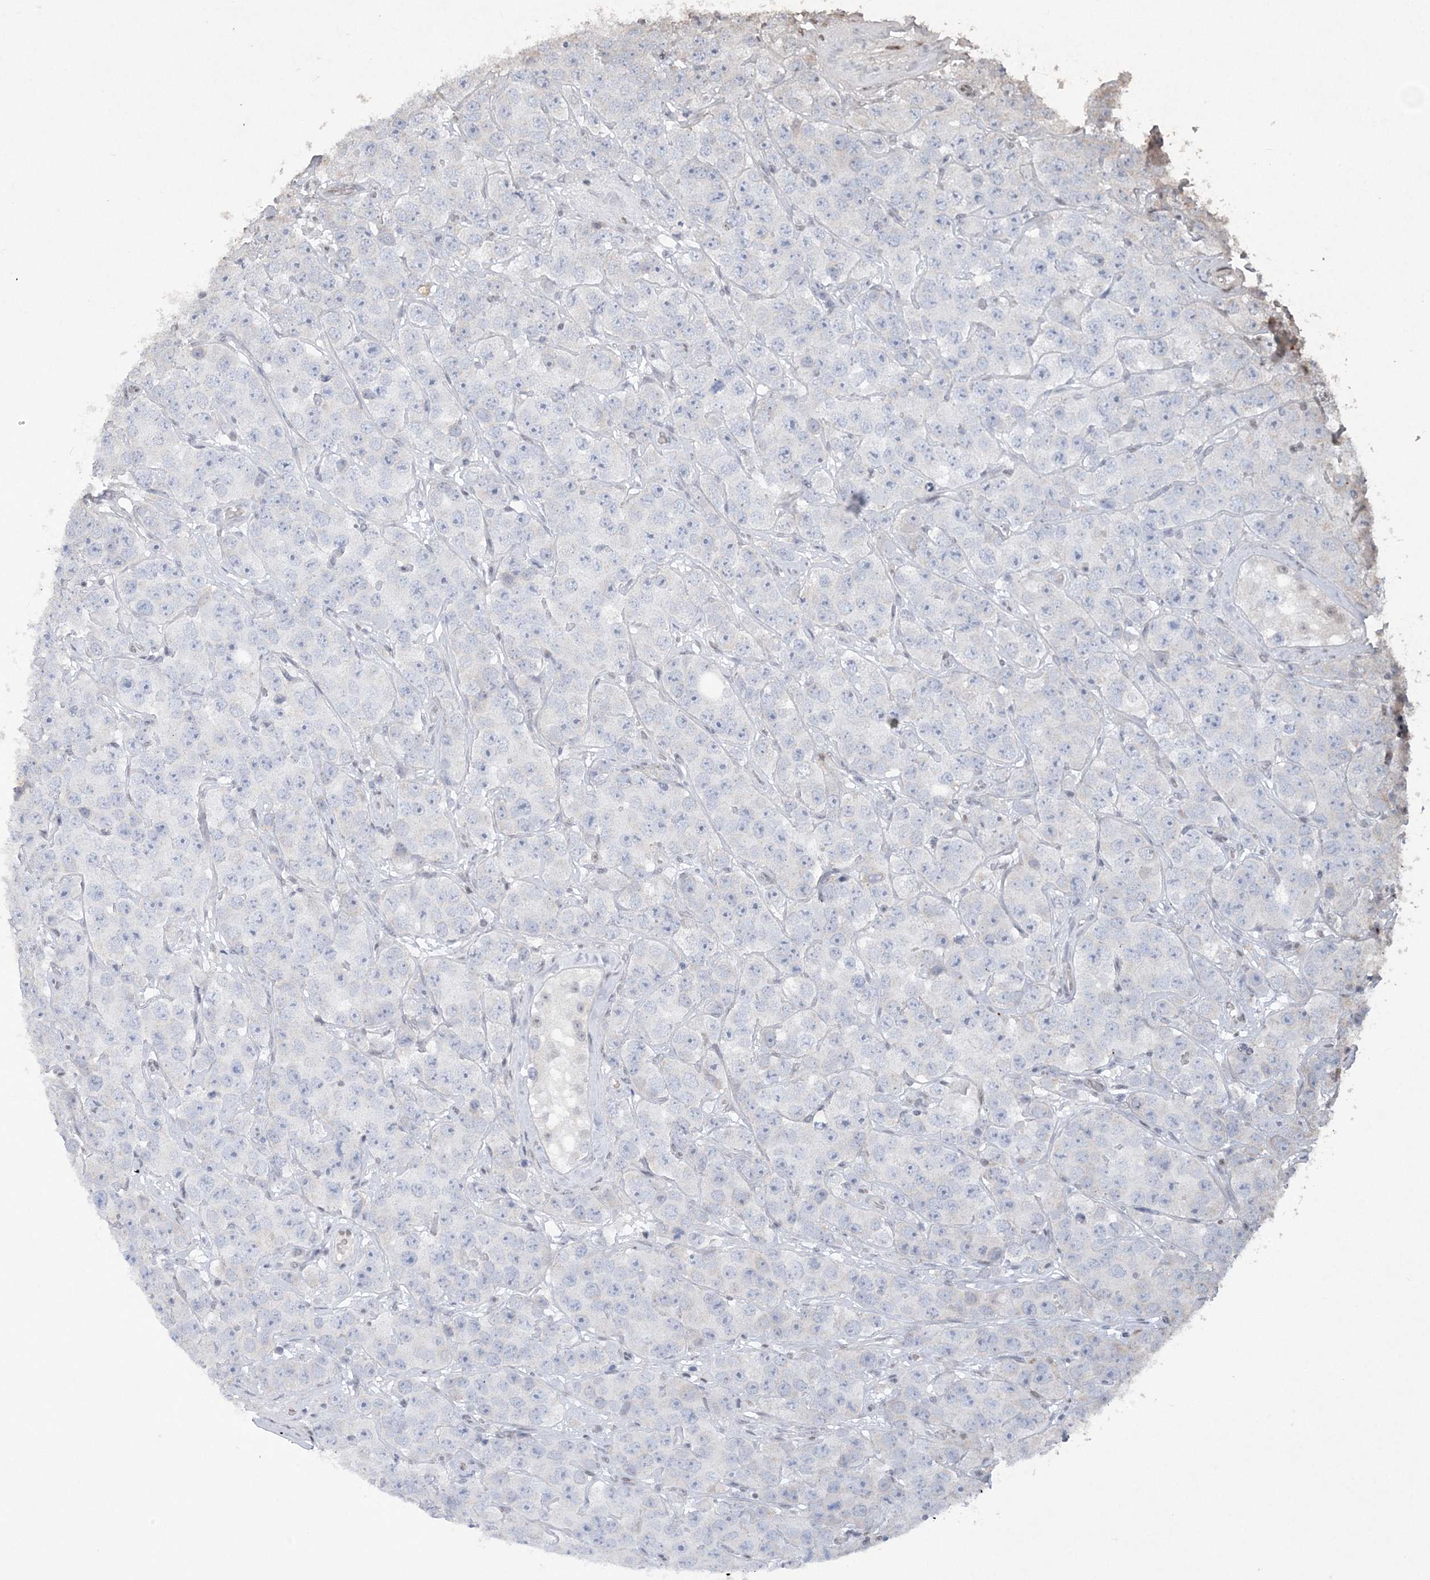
{"staining": {"intensity": "negative", "quantity": "none", "location": "none"}, "tissue": "testis cancer", "cell_type": "Tumor cells", "image_type": "cancer", "snomed": [{"axis": "morphology", "description": "Seminoma, NOS"}, {"axis": "topography", "description": "Testis"}], "caption": "DAB (3,3'-diaminobenzidine) immunohistochemical staining of human testis seminoma exhibits no significant positivity in tumor cells. (Stains: DAB (3,3'-diaminobenzidine) immunohistochemistry with hematoxylin counter stain, Microscopy: brightfield microscopy at high magnification).", "gene": "ZBTB7A", "patient": {"sex": "male", "age": 28}}